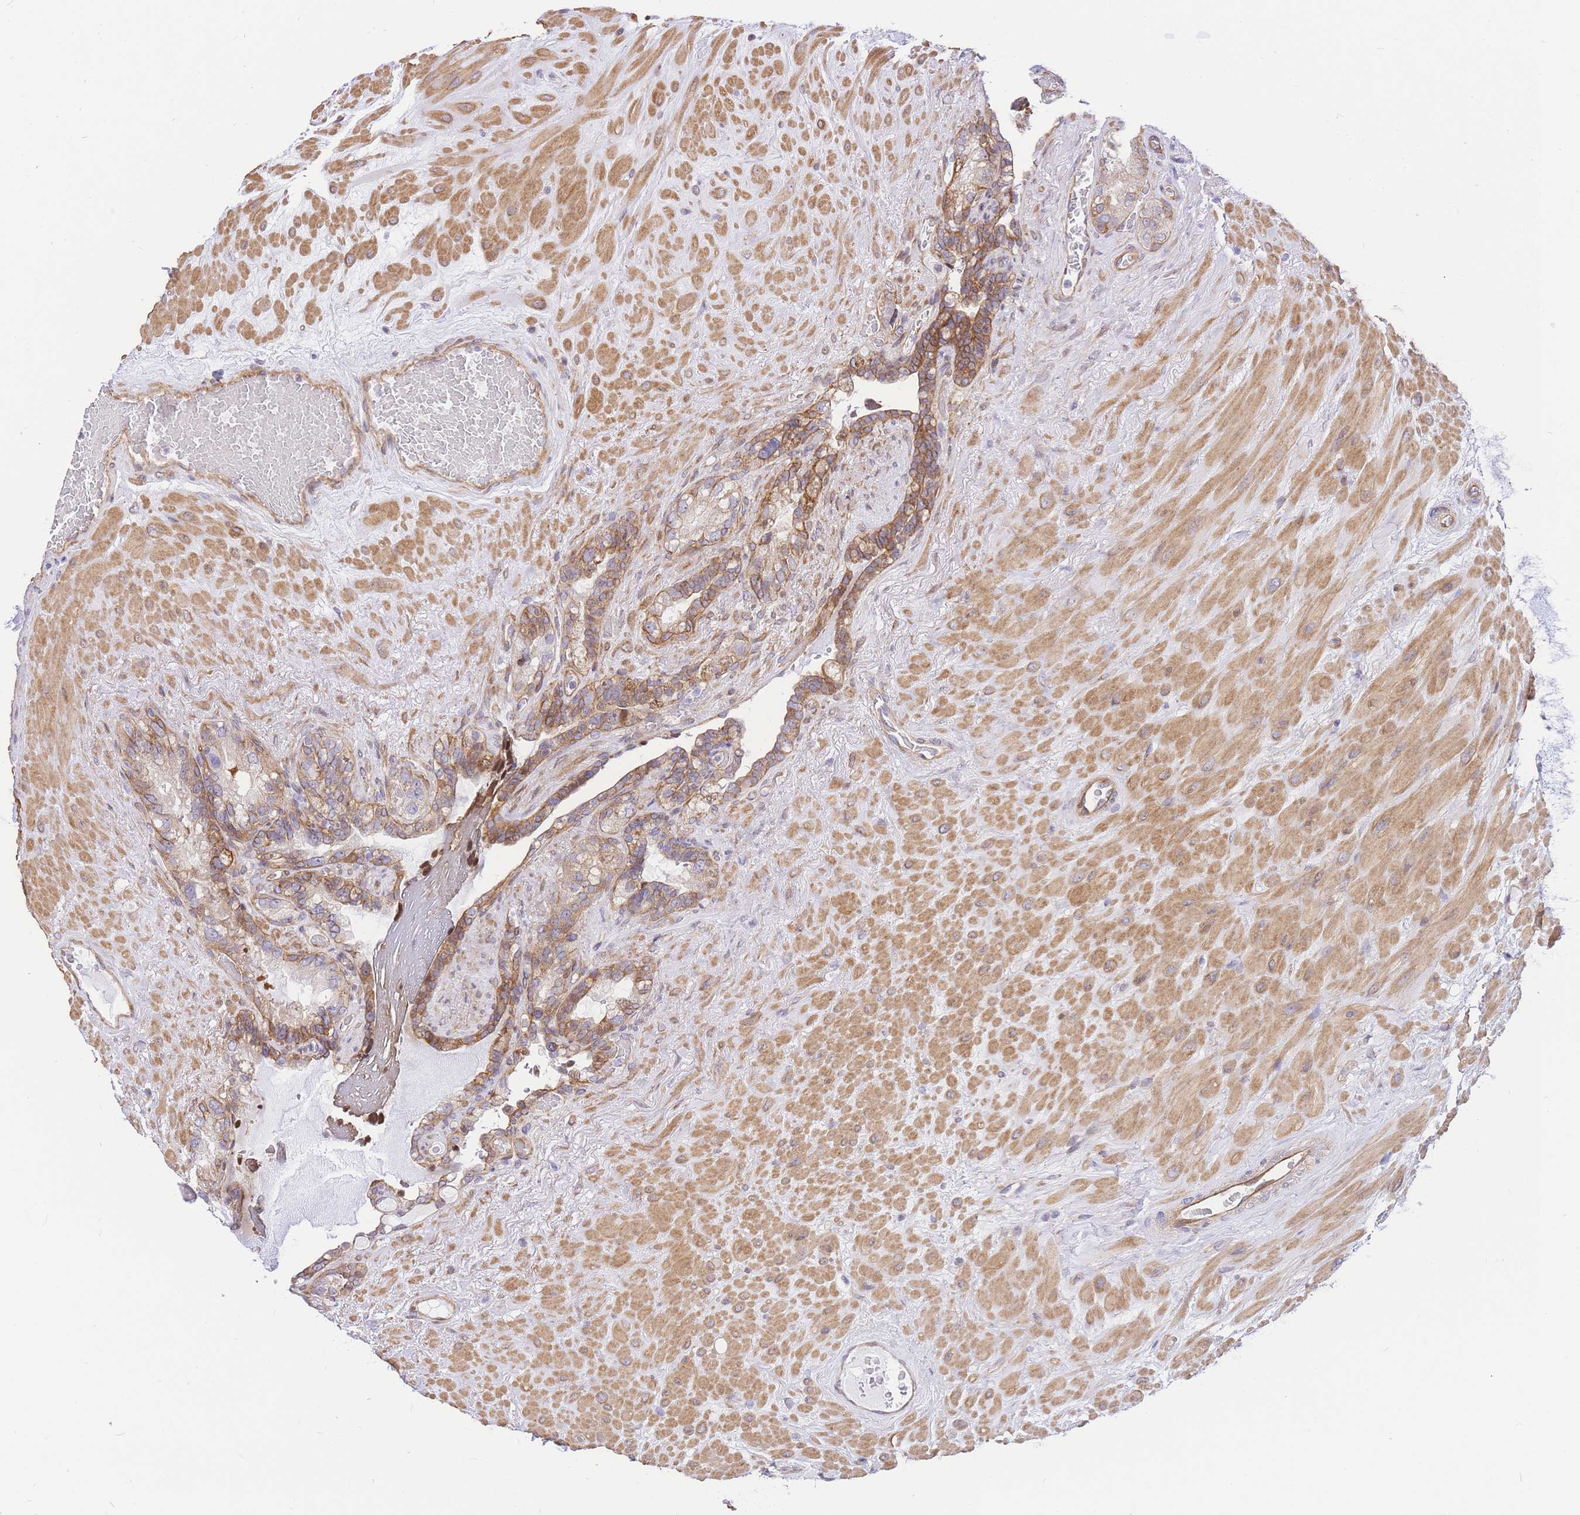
{"staining": {"intensity": "moderate", "quantity": "<25%", "location": "cytoplasmic/membranous"}, "tissue": "seminal vesicle", "cell_type": "Glandular cells", "image_type": "normal", "snomed": [{"axis": "morphology", "description": "Normal tissue, NOS"}, {"axis": "topography", "description": "Seminal veicle"}], "caption": "A brown stain shows moderate cytoplasmic/membranous positivity of a protein in glandular cells of normal human seminal vesicle. (DAB IHC with brightfield microscopy, high magnification).", "gene": "S100PBP", "patient": {"sex": "male", "age": 80}}